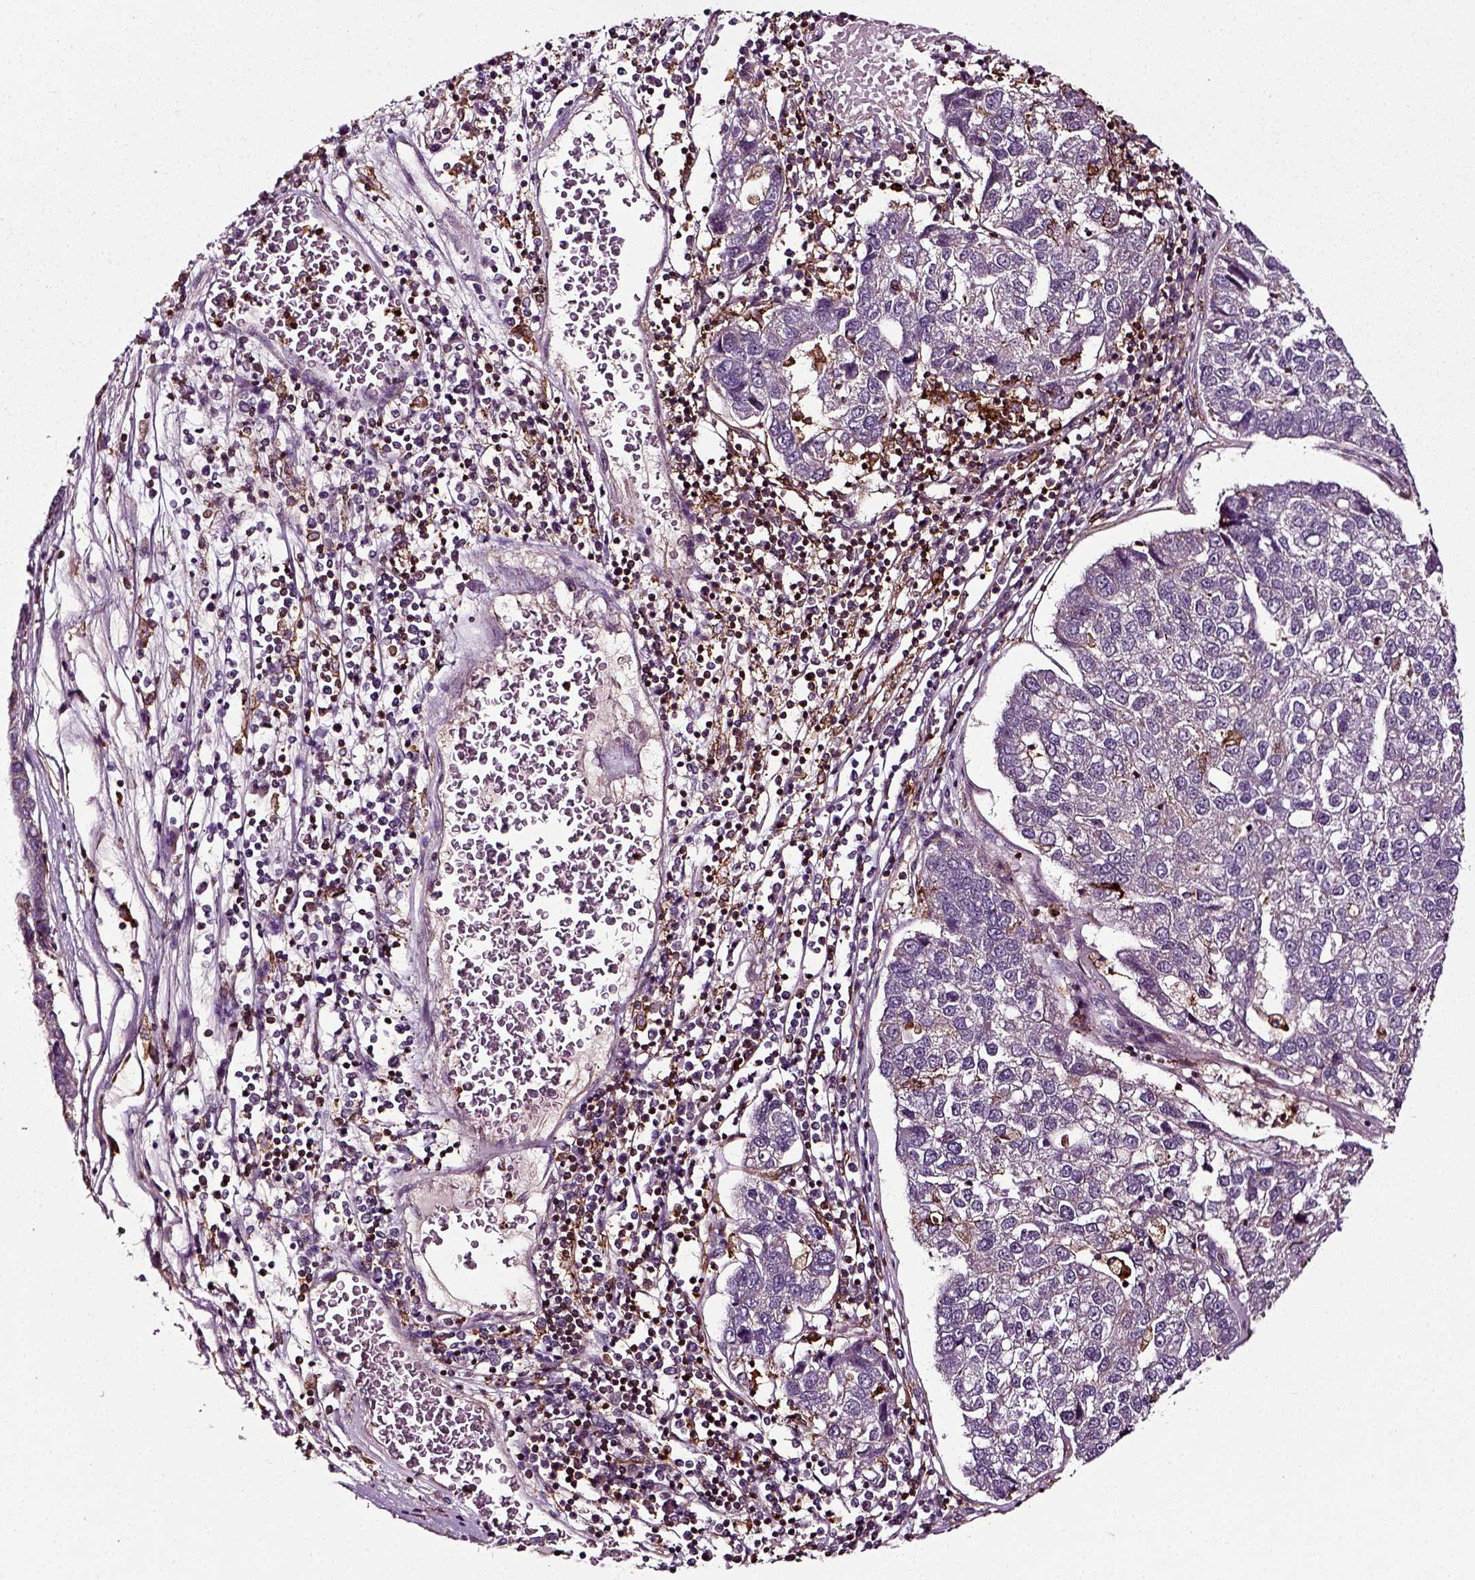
{"staining": {"intensity": "negative", "quantity": "none", "location": "none"}, "tissue": "pancreatic cancer", "cell_type": "Tumor cells", "image_type": "cancer", "snomed": [{"axis": "morphology", "description": "Adenocarcinoma, NOS"}, {"axis": "topography", "description": "Pancreas"}], "caption": "Histopathology image shows no protein positivity in tumor cells of pancreatic adenocarcinoma tissue. (Stains: DAB (3,3'-diaminobenzidine) IHC with hematoxylin counter stain, Microscopy: brightfield microscopy at high magnification).", "gene": "RHOF", "patient": {"sex": "female", "age": 61}}